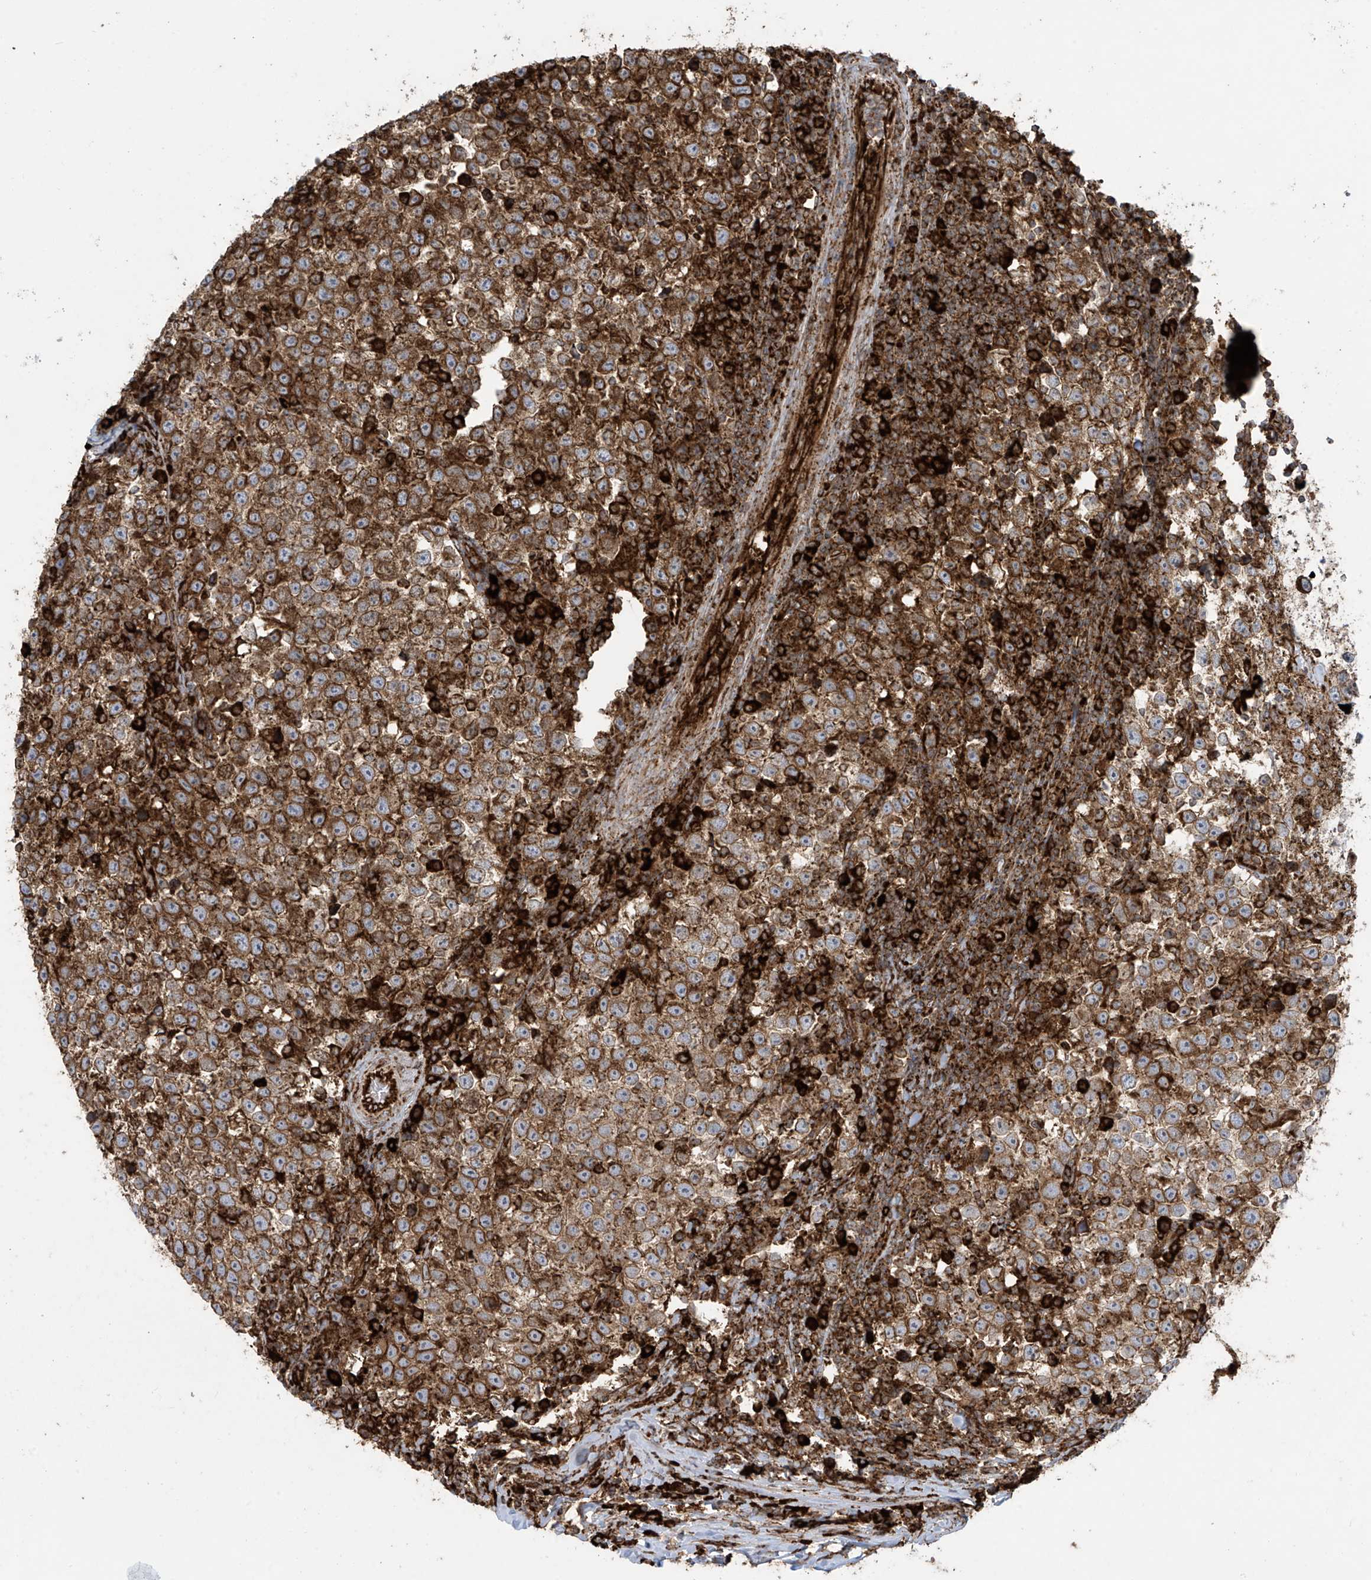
{"staining": {"intensity": "strong", "quantity": ">75%", "location": "cytoplasmic/membranous"}, "tissue": "testis cancer", "cell_type": "Tumor cells", "image_type": "cancer", "snomed": [{"axis": "morphology", "description": "Normal tissue, NOS"}, {"axis": "morphology", "description": "Seminoma, NOS"}, {"axis": "topography", "description": "Testis"}], "caption": "Immunohistochemistry (IHC) (DAB) staining of human seminoma (testis) reveals strong cytoplasmic/membranous protein positivity in about >75% of tumor cells. The protein of interest is stained brown, and the nuclei are stained in blue (DAB (3,3'-diaminobenzidine) IHC with brightfield microscopy, high magnification).", "gene": "MX1", "patient": {"sex": "male", "age": 43}}